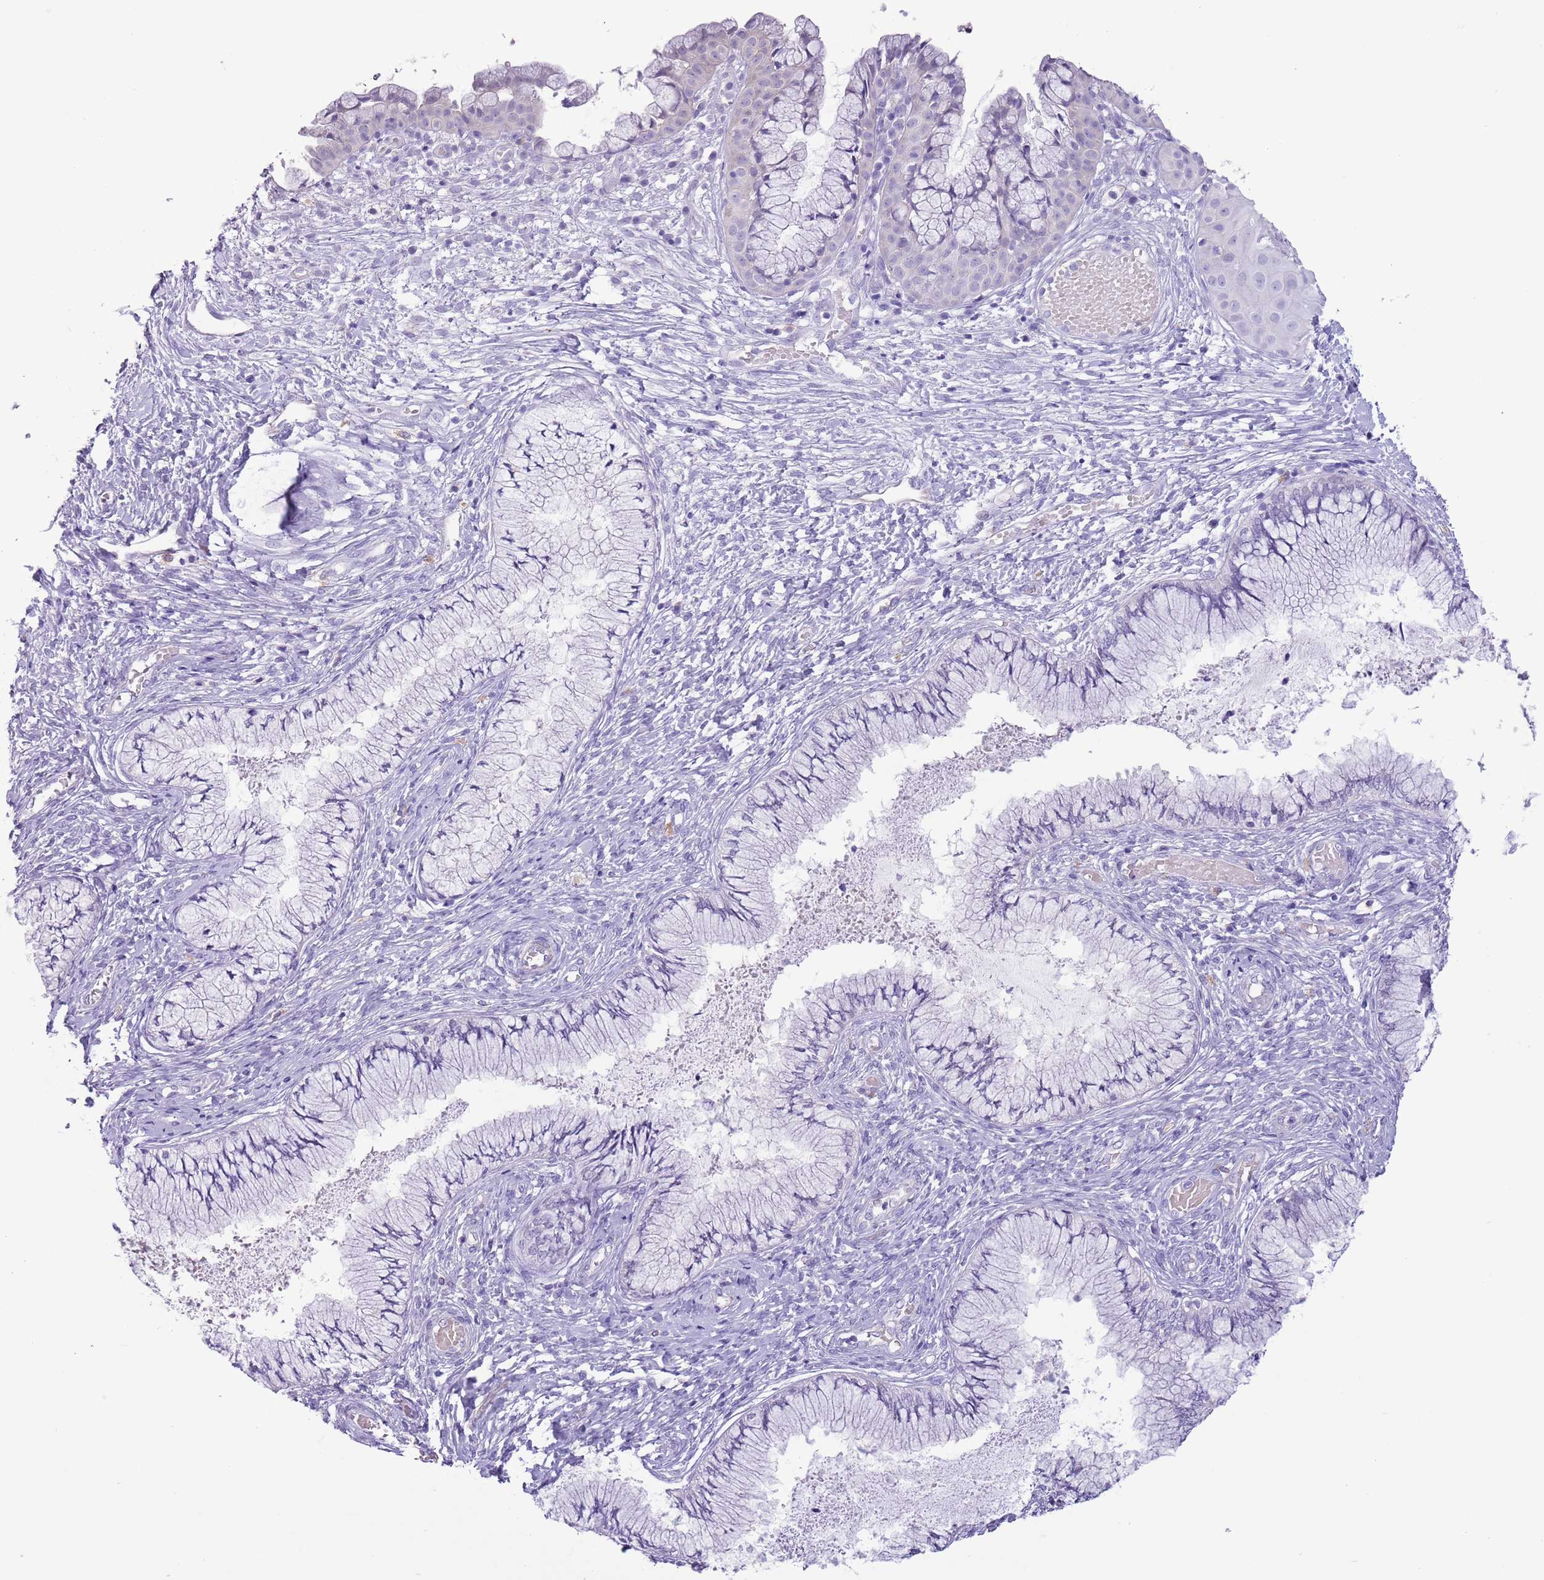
{"staining": {"intensity": "negative", "quantity": "none", "location": "none"}, "tissue": "cervix", "cell_type": "Glandular cells", "image_type": "normal", "snomed": [{"axis": "morphology", "description": "Normal tissue, NOS"}, {"axis": "topography", "description": "Cervix"}], "caption": "High magnification brightfield microscopy of unremarkable cervix stained with DAB (brown) and counterstained with hematoxylin (blue): glandular cells show no significant positivity. The staining is performed using DAB (3,3'-diaminobenzidine) brown chromogen with nuclei counter-stained in using hematoxylin.", "gene": "SLC7A14", "patient": {"sex": "female", "age": 42}}